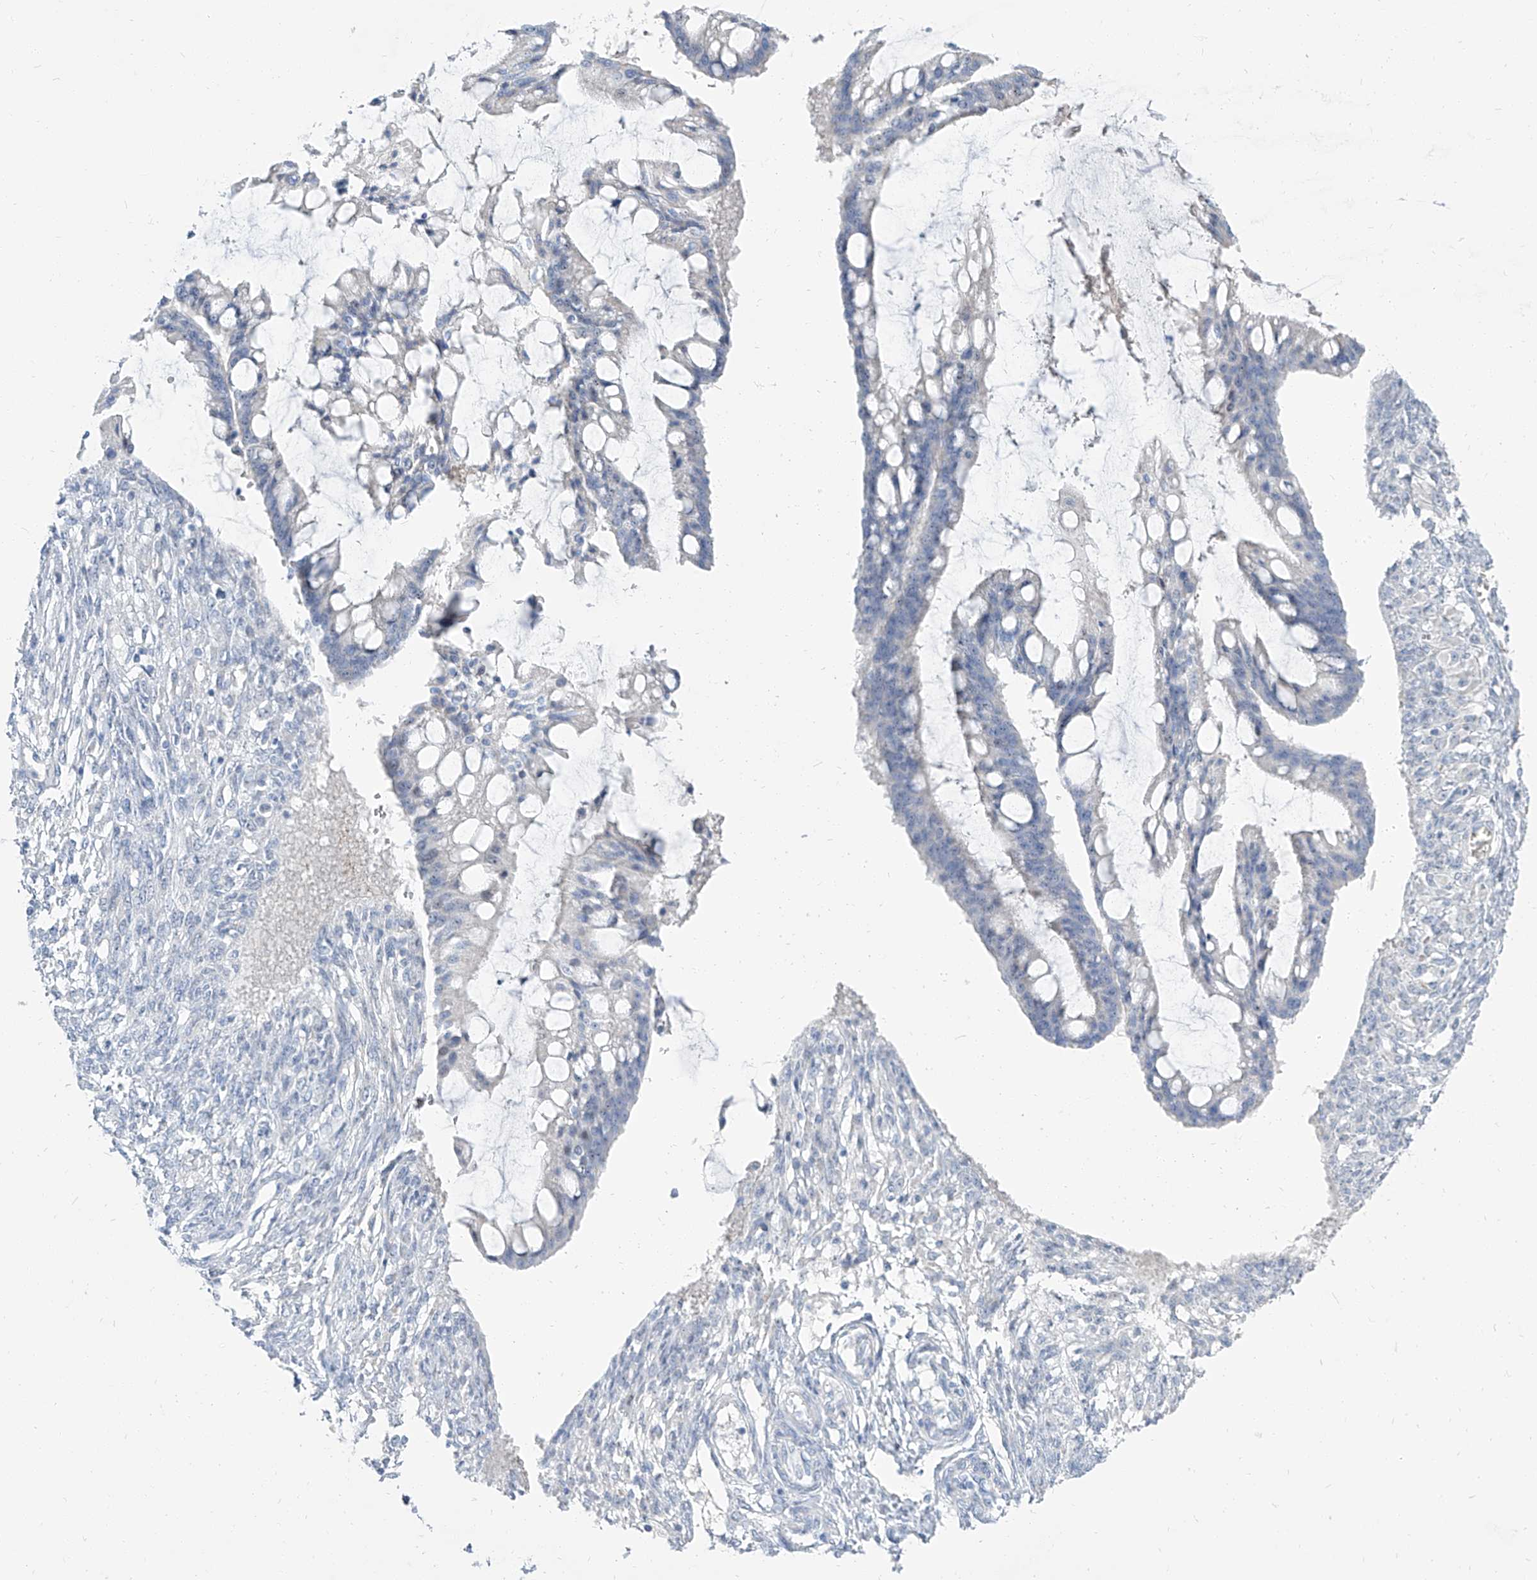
{"staining": {"intensity": "negative", "quantity": "none", "location": "none"}, "tissue": "ovarian cancer", "cell_type": "Tumor cells", "image_type": "cancer", "snomed": [{"axis": "morphology", "description": "Cystadenocarcinoma, mucinous, NOS"}, {"axis": "topography", "description": "Ovary"}], "caption": "Tumor cells show no significant protein positivity in mucinous cystadenocarcinoma (ovarian).", "gene": "TXLNB", "patient": {"sex": "female", "age": 73}}